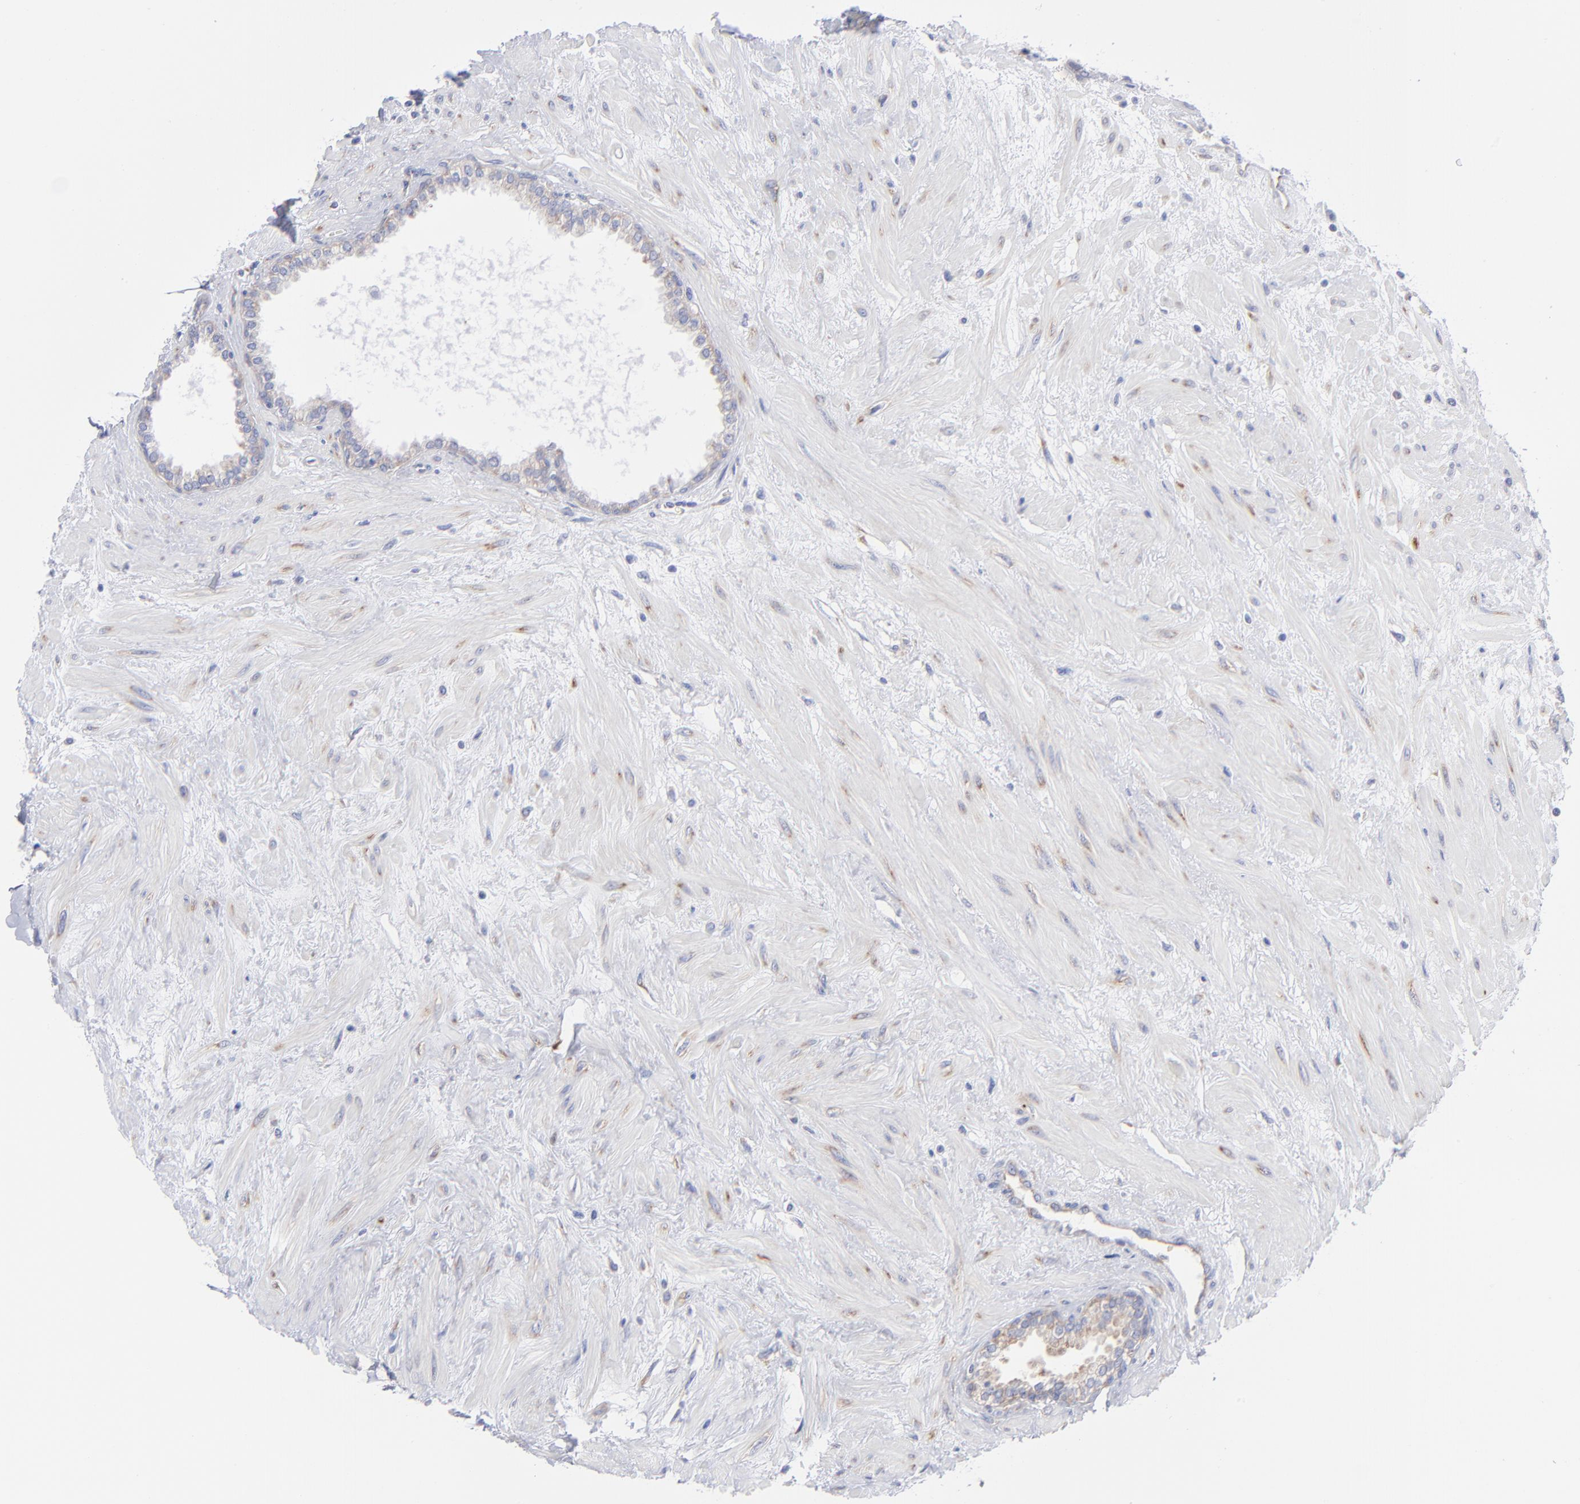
{"staining": {"intensity": "moderate", "quantity": ">75%", "location": "cytoplasmic/membranous"}, "tissue": "prostate", "cell_type": "Glandular cells", "image_type": "normal", "snomed": [{"axis": "morphology", "description": "Normal tissue, NOS"}, {"axis": "topography", "description": "Prostate"}], "caption": "Prostate stained with DAB (3,3'-diaminobenzidine) IHC exhibits medium levels of moderate cytoplasmic/membranous positivity in about >75% of glandular cells. The protein of interest is shown in brown color, while the nuclei are stained blue.", "gene": "EIF2AK2", "patient": {"sex": "male", "age": 64}}